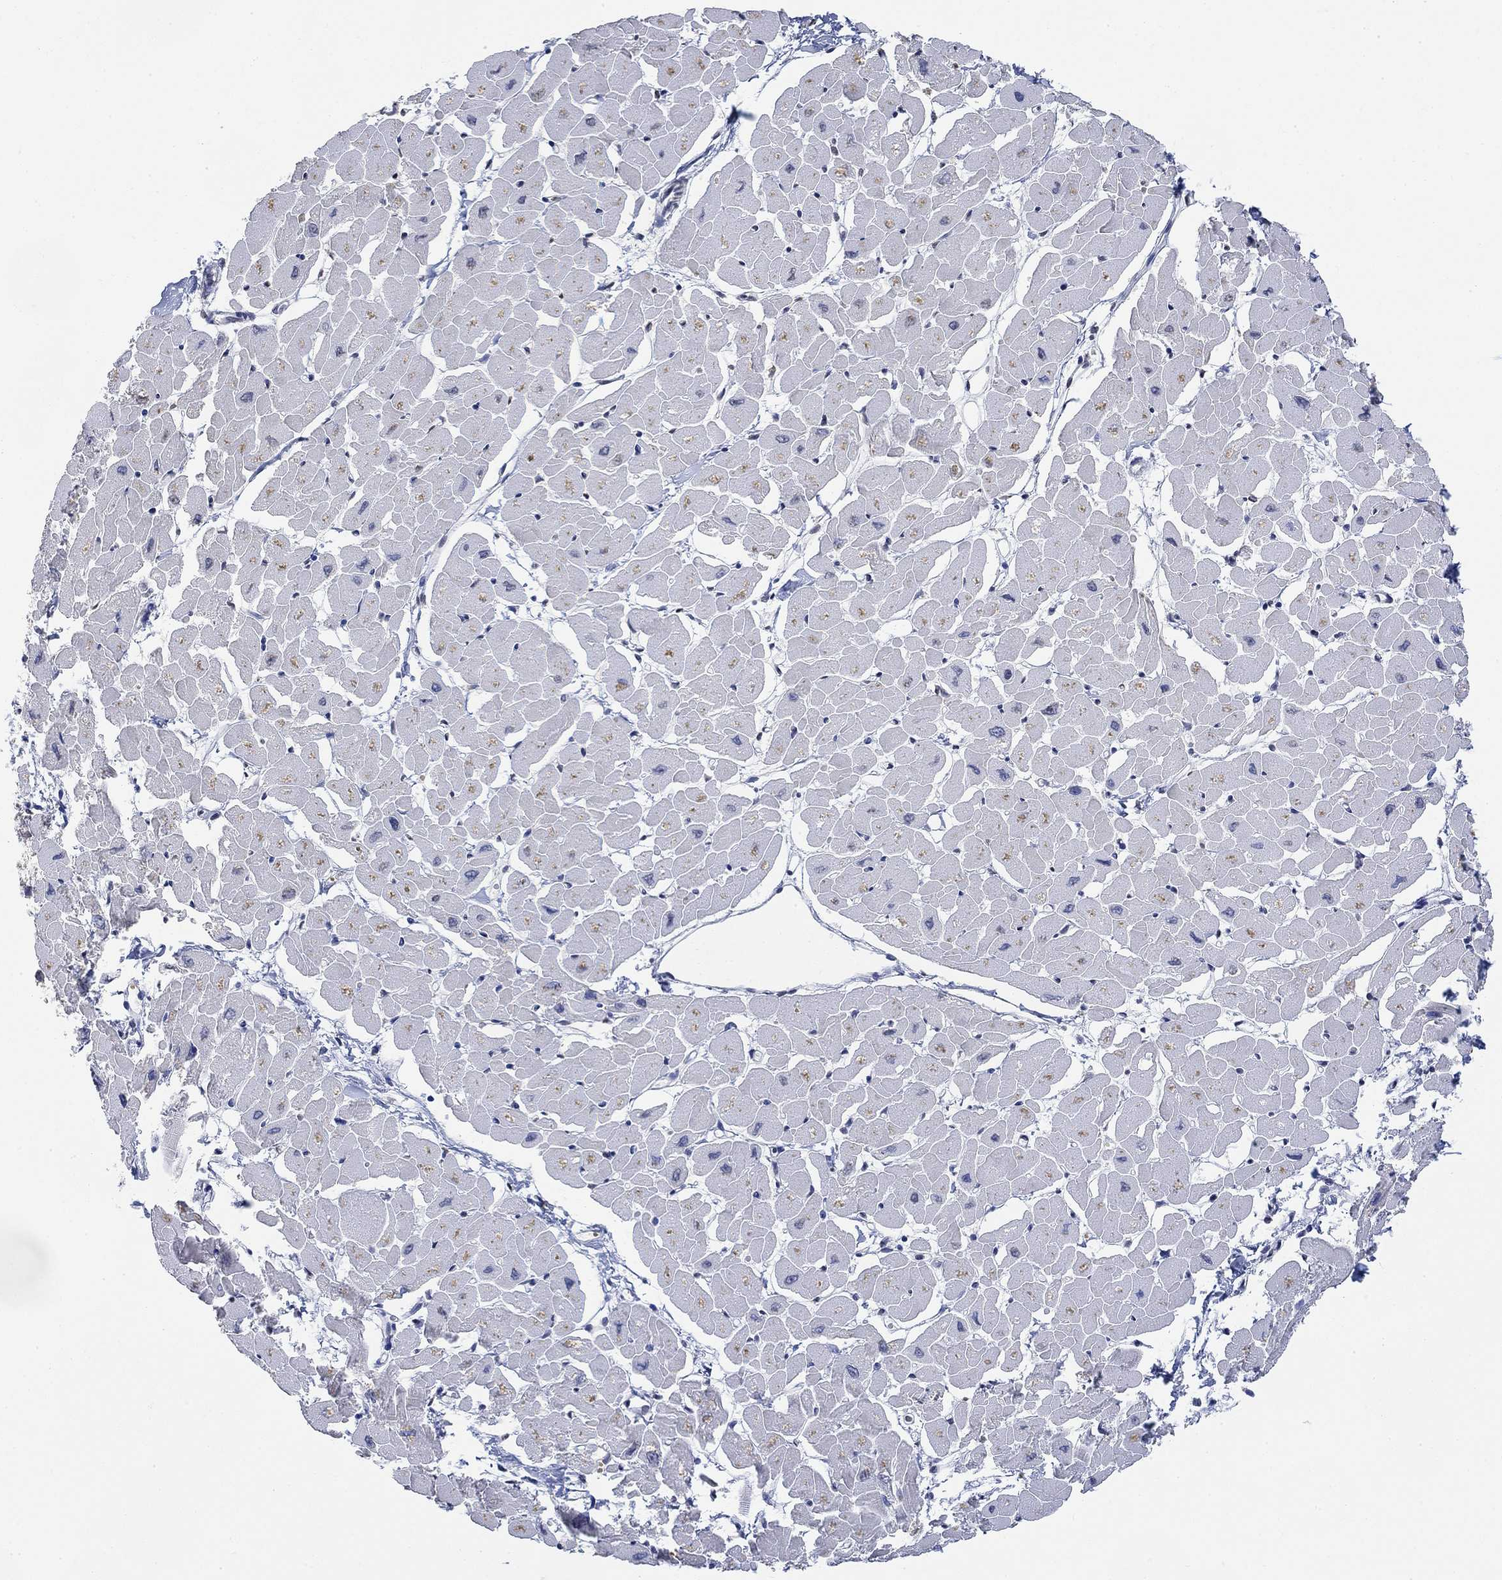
{"staining": {"intensity": "negative", "quantity": "none", "location": "none"}, "tissue": "heart muscle", "cell_type": "Cardiomyocytes", "image_type": "normal", "snomed": [{"axis": "morphology", "description": "Normal tissue, NOS"}, {"axis": "topography", "description": "Heart"}], "caption": "This photomicrograph is of unremarkable heart muscle stained with immunohistochemistry to label a protein in brown with the nuclei are counter-stained blue. There is no positivity in cardiomyocytes. The staining was performed using DAB to visualize the protein expression in brown, while the nuclei were stained in blue with hematoxylin (Magnification: 20x).", "gene": "TMEM255A", "patient": {"sex": "male", "age": 57}}